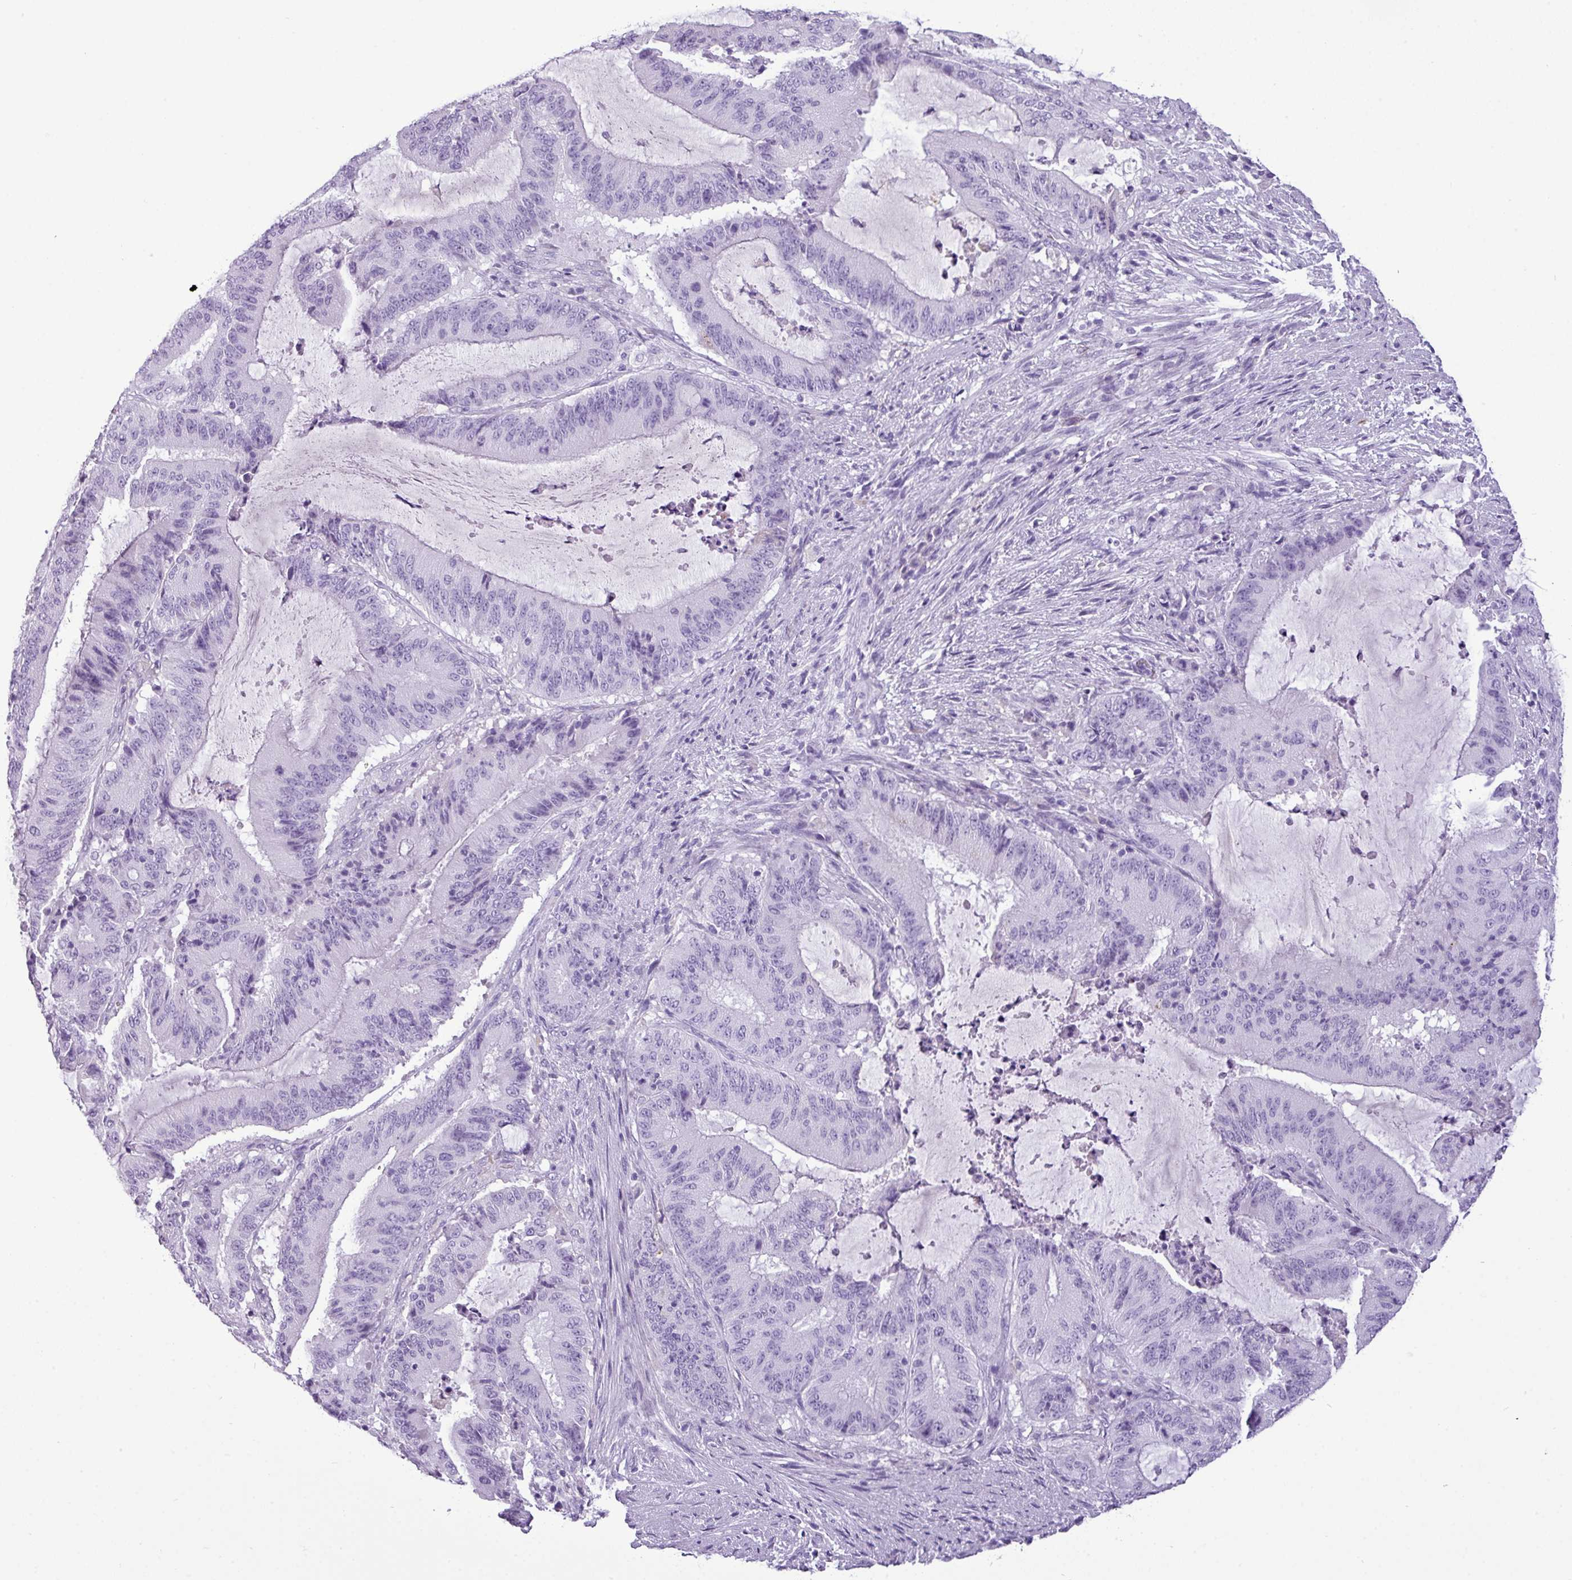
{"staining": {"intensity": "negative", "quantity": "none", "location": "none"}, "tissue": "liver cancer", "cell_type": "Tumor cells", "image_type": "cancer", "snomed": [{"axis": "morphology", "description": "Normal tissue, NOS"}, {"axis": "morphology", "description": "Cholangiocarcinoma"}, {"axis": "topography", "description": "Liver"}, {"axis": "topography", "description": "Peripheral nerve tissue"}], "caption": "This histopathology image is of liver cancer (cholangiocarcinoma) stained with immunohistochemistry to label a protein in brown with the nuclei are counter-stained blue. There is no positivity in tumor cells.", "gene": "RBMXL2", "patient": {"sex": "female", "age": 73}}